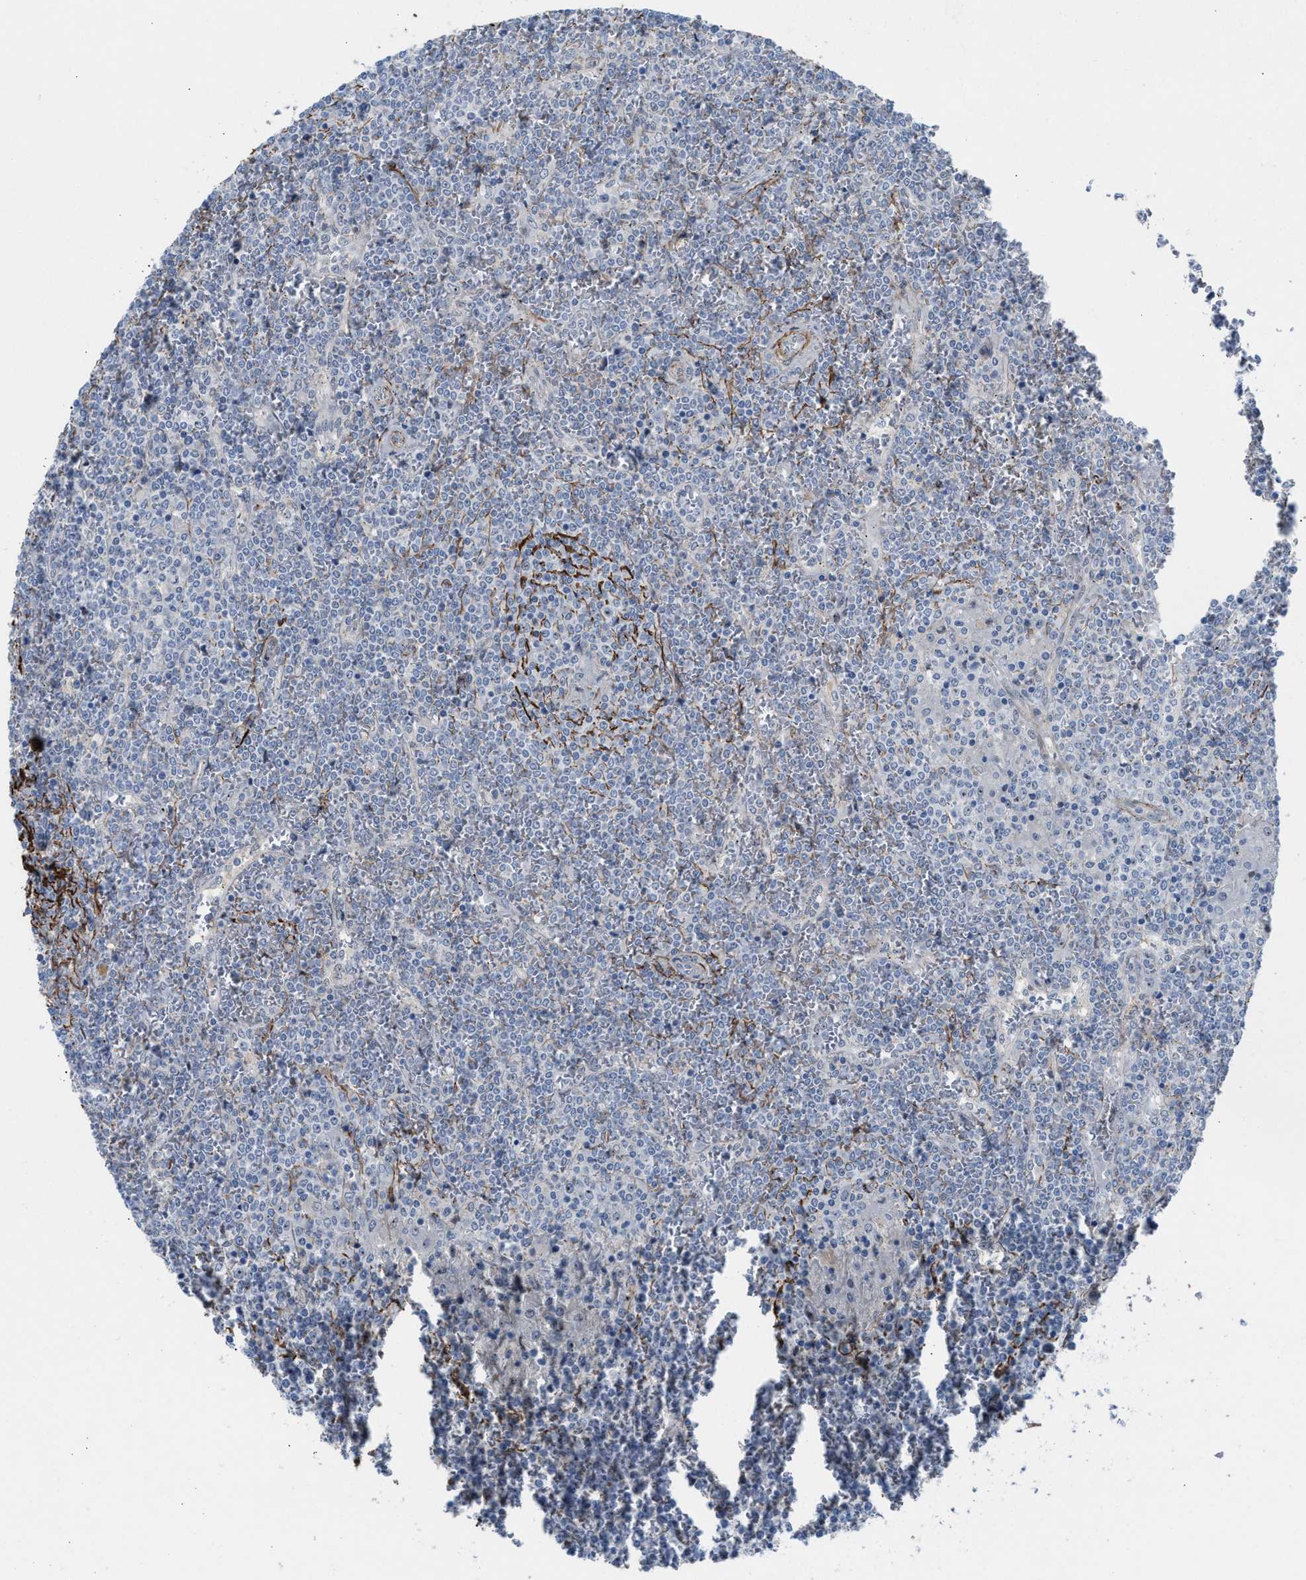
{"staining": {"intensity": "negative", "quantity": "none", "location": "none"}, "tissue": "lymphoma", "cell_type": "Tumor cells", "image_type": "cancer", "snomed": [{"axis": "morphology", "description": "Malignant lymphoma, non-Hodgkin's type, Low grade"}, {"axis": "topography", "description": "Spleen"}], "caption": "This is a micrograph of immunohistochemistry (IHC) staining of malignant lymphoma, non-Hodgkin's type (low-grade), which shows no positivity in tumor cells.", "gene": "NQO2", "patient": {"sex": "female", "age": 19}}